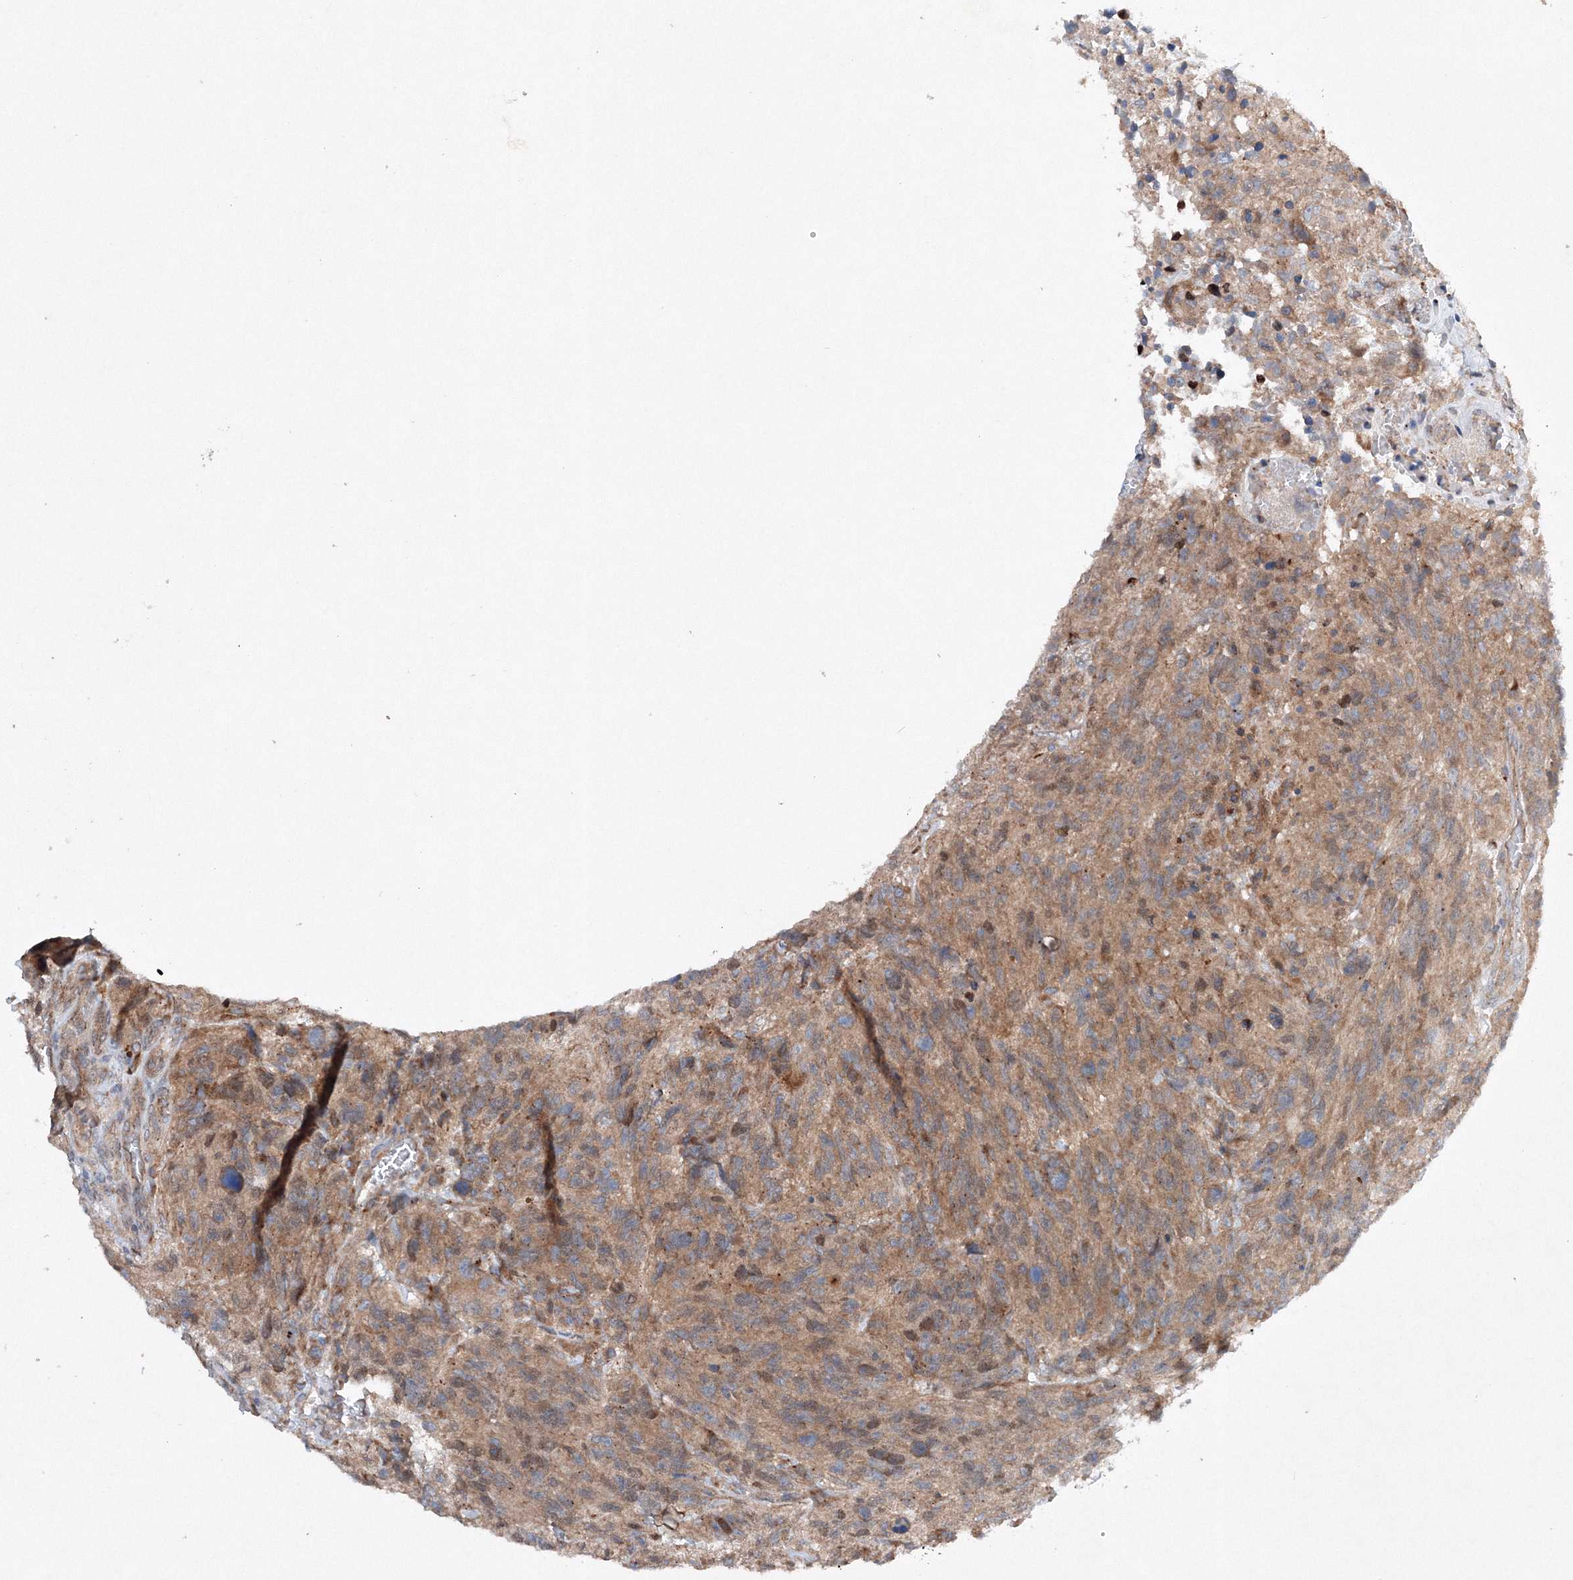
{"staining": {"intensity": "moderate", "quantity": ">75%", "location": "cytoplasmic/membranous"}, "tissue": "glioma", "cell_type": "Tumor cells", "image_type": "cancer", "snomed": [{"axis": "morphology", "description": "Glioma, malignant, High grade"}, {"axis": "topography", "description": "Brain"}], "caption": "Tumor cells exhibit medium levels of moderate cytoplasmic/membranous positivity in approximately >75% of cells in glioma. Immunohistochemistry stains the protein in brown and the nuclei are stained blue.", "gene": "SLC36A1", "patient": {"sex": "male", "age": 69}}